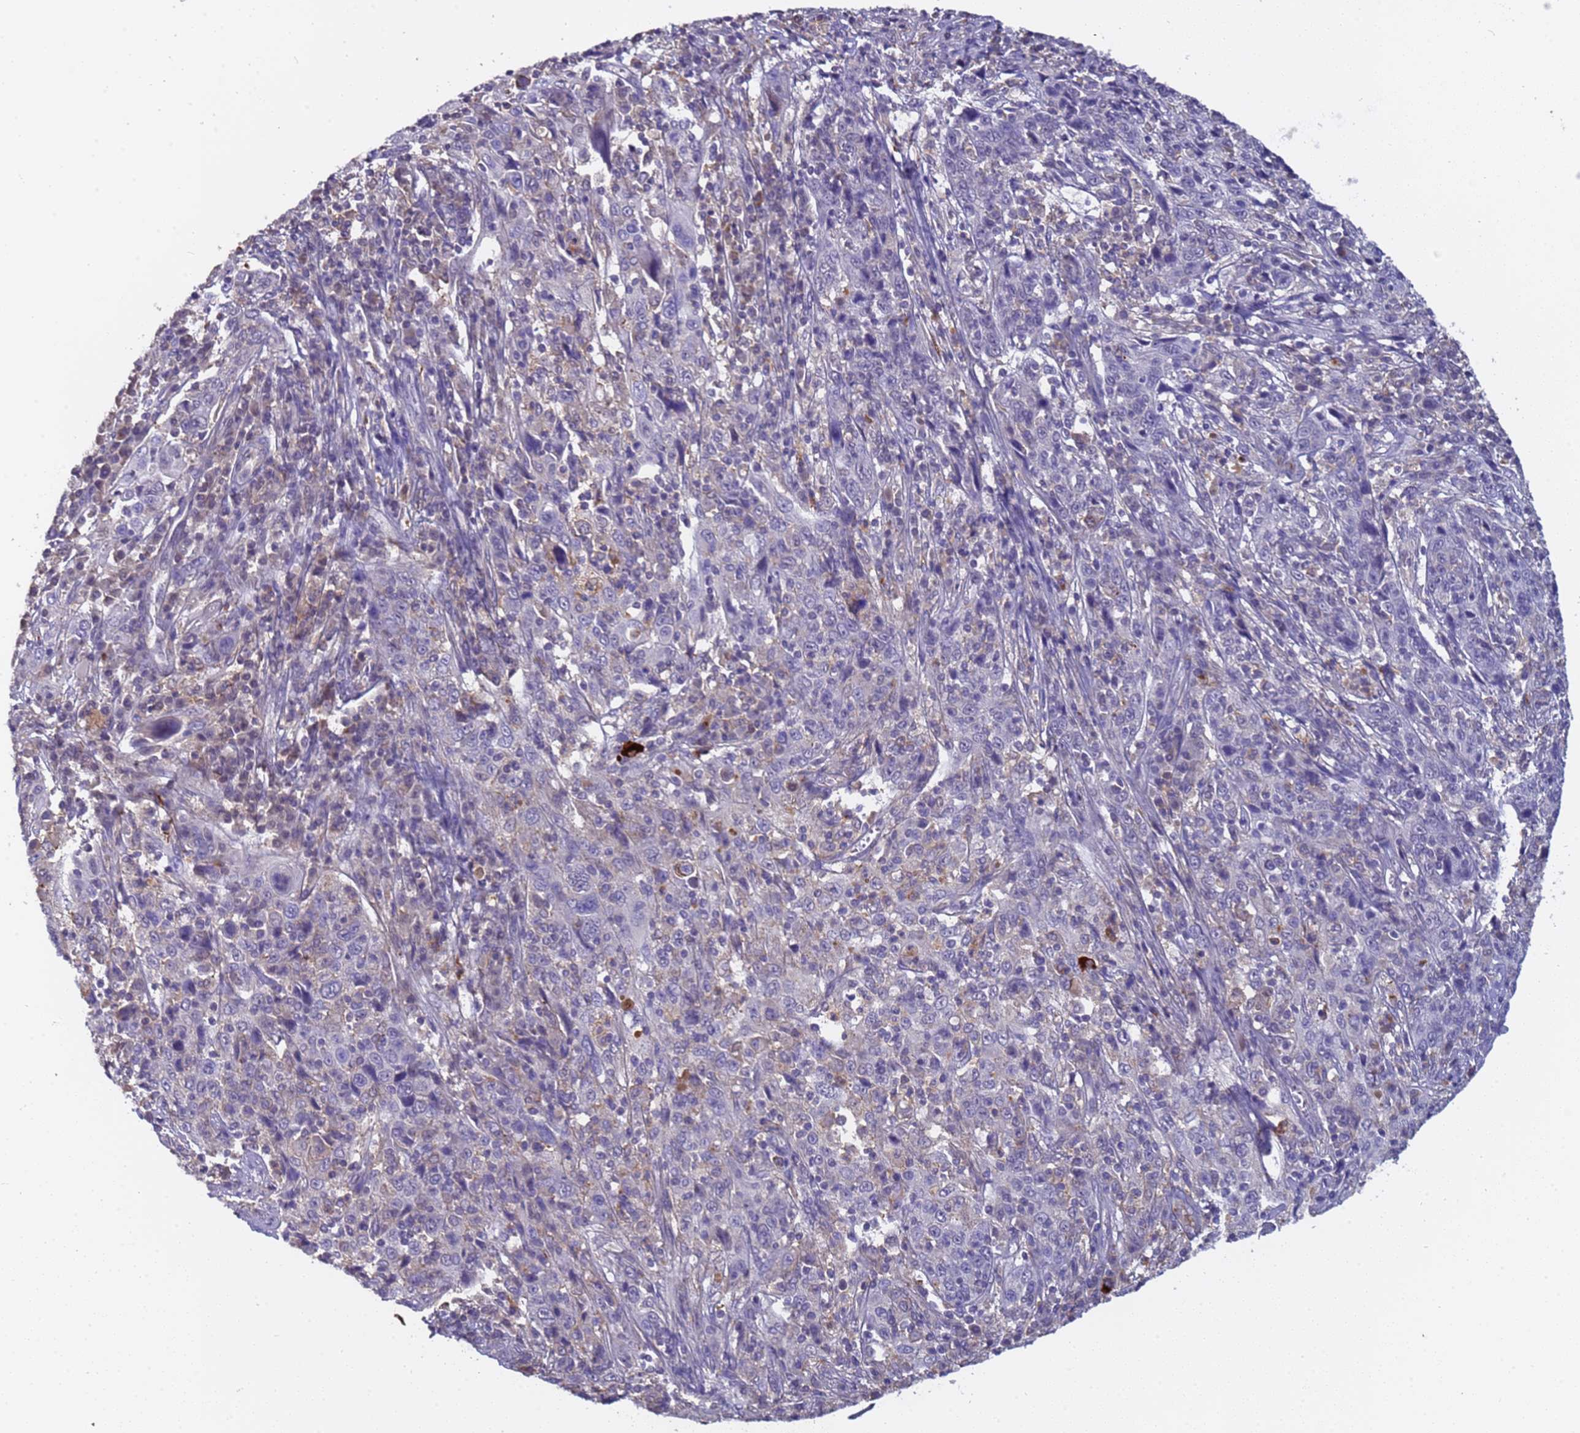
{"staining": {"intensity": "negative", "quantity": "none", "location": "none"}, "tissue": "cervical cancer", "cell_type": "Tumor cells", "image_type": "cancer", "snomed": [{"axis": "morphology", "description": "Squamous cell carcinoma, NOS"}, {"axis": "topography", "description": "Cervix"}], "caption": "Tumor cells are negative for brown protein staining in squamous cell carcinoma (cervical).", "gene": "ZNF248", "patient": {"sex": "female", "age": 46}}